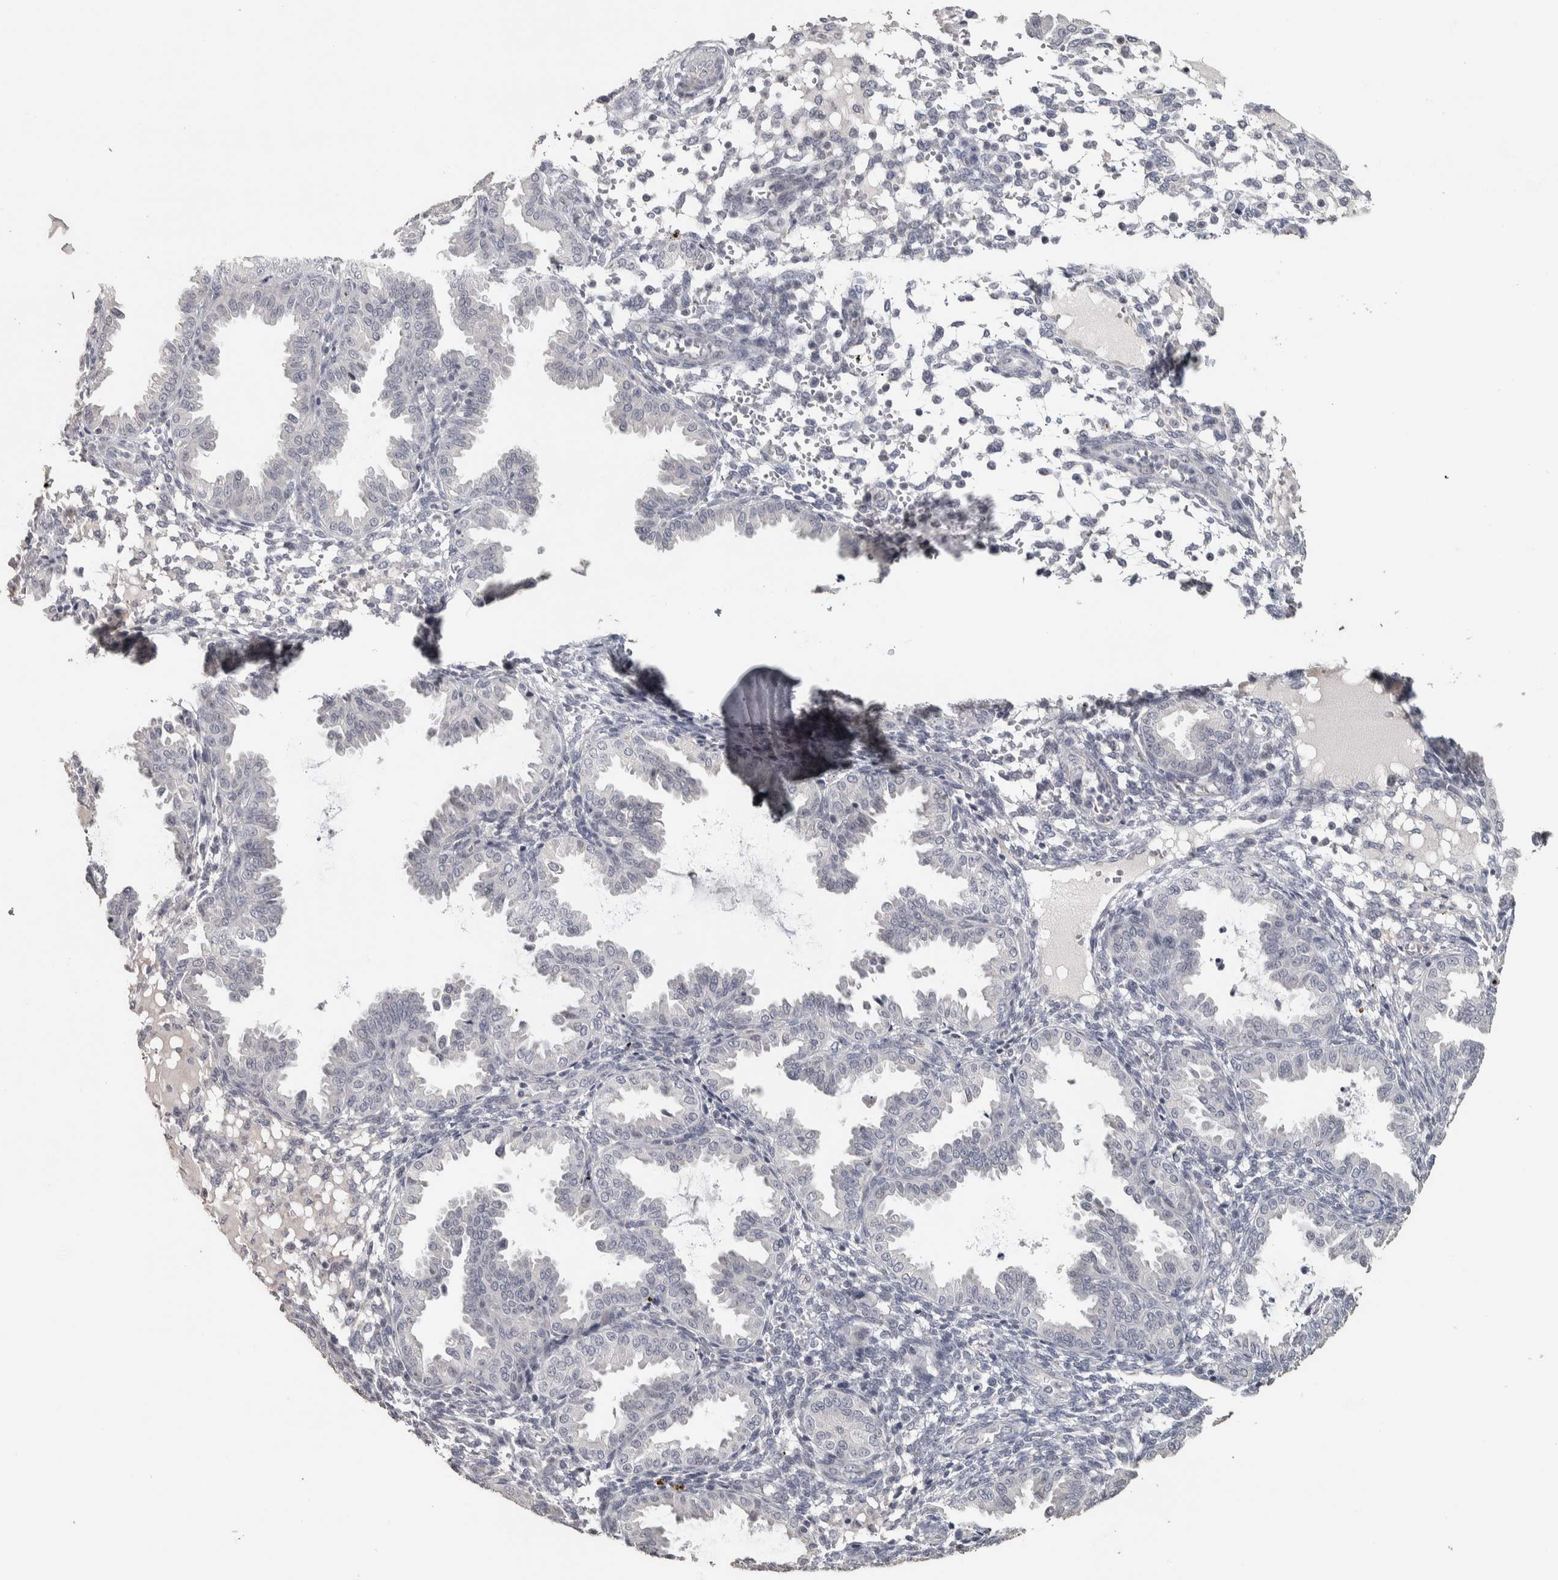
{"staining": {"intensity": "negative", "quantity": "none", "location": "none"}, "tissue": "endometrium", "cell_type": "Cells in endometrial stroma", "image_type": "normal", "snomed": [{"axis": "morphology", "description": "Normal tissue, NOS"}, {"axis": "topography", "description": "Endometrium"}], "caption": "This is an immunohistochemistry (IHC) image of benign human endometrium. There is no staining in cells in endometrial stroma.", "gene": "NECAB1", "patient": {"sex": "female", "age": 33}}